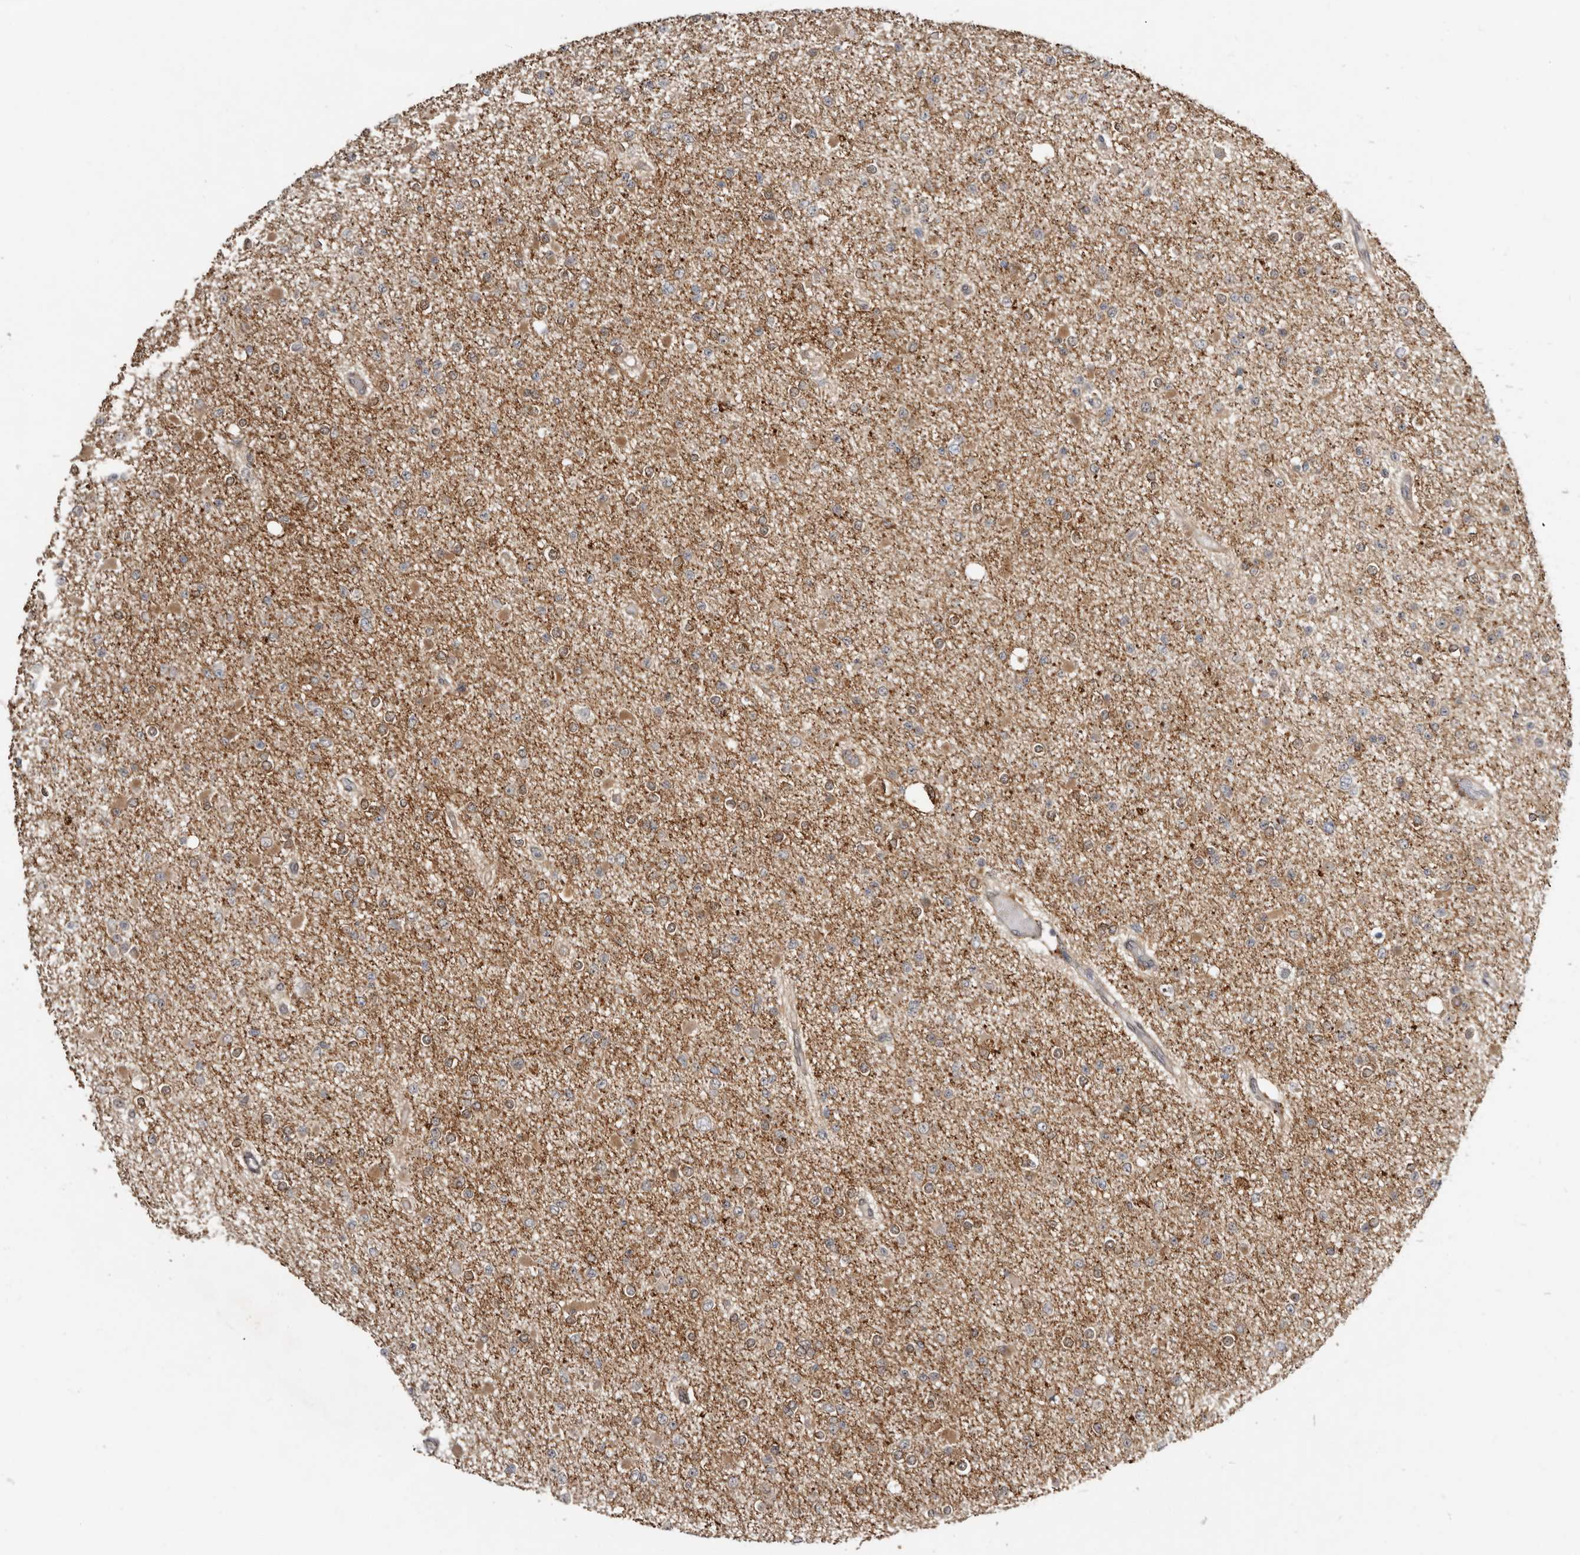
{"staining": {"intensity": "weak", "quantity": ">75%", "location": "cytoplasmic/membranous"}, "tissue": "glioma", "cell_type": "Tumor cells", "image_type": "cancer", "snomed": [{"axis": "morphology", "description": "Glioma, malignant, Low grade"}, {"axis": "topography", "description": "Brain"}], "caption": "A brown stain labels weak cytoplasmic/membranous staining of a protein in human malignant glioma (low-grade) tumor cells.", "gene": "SBDS", "patient": {"sex": "female", "age": 22}}